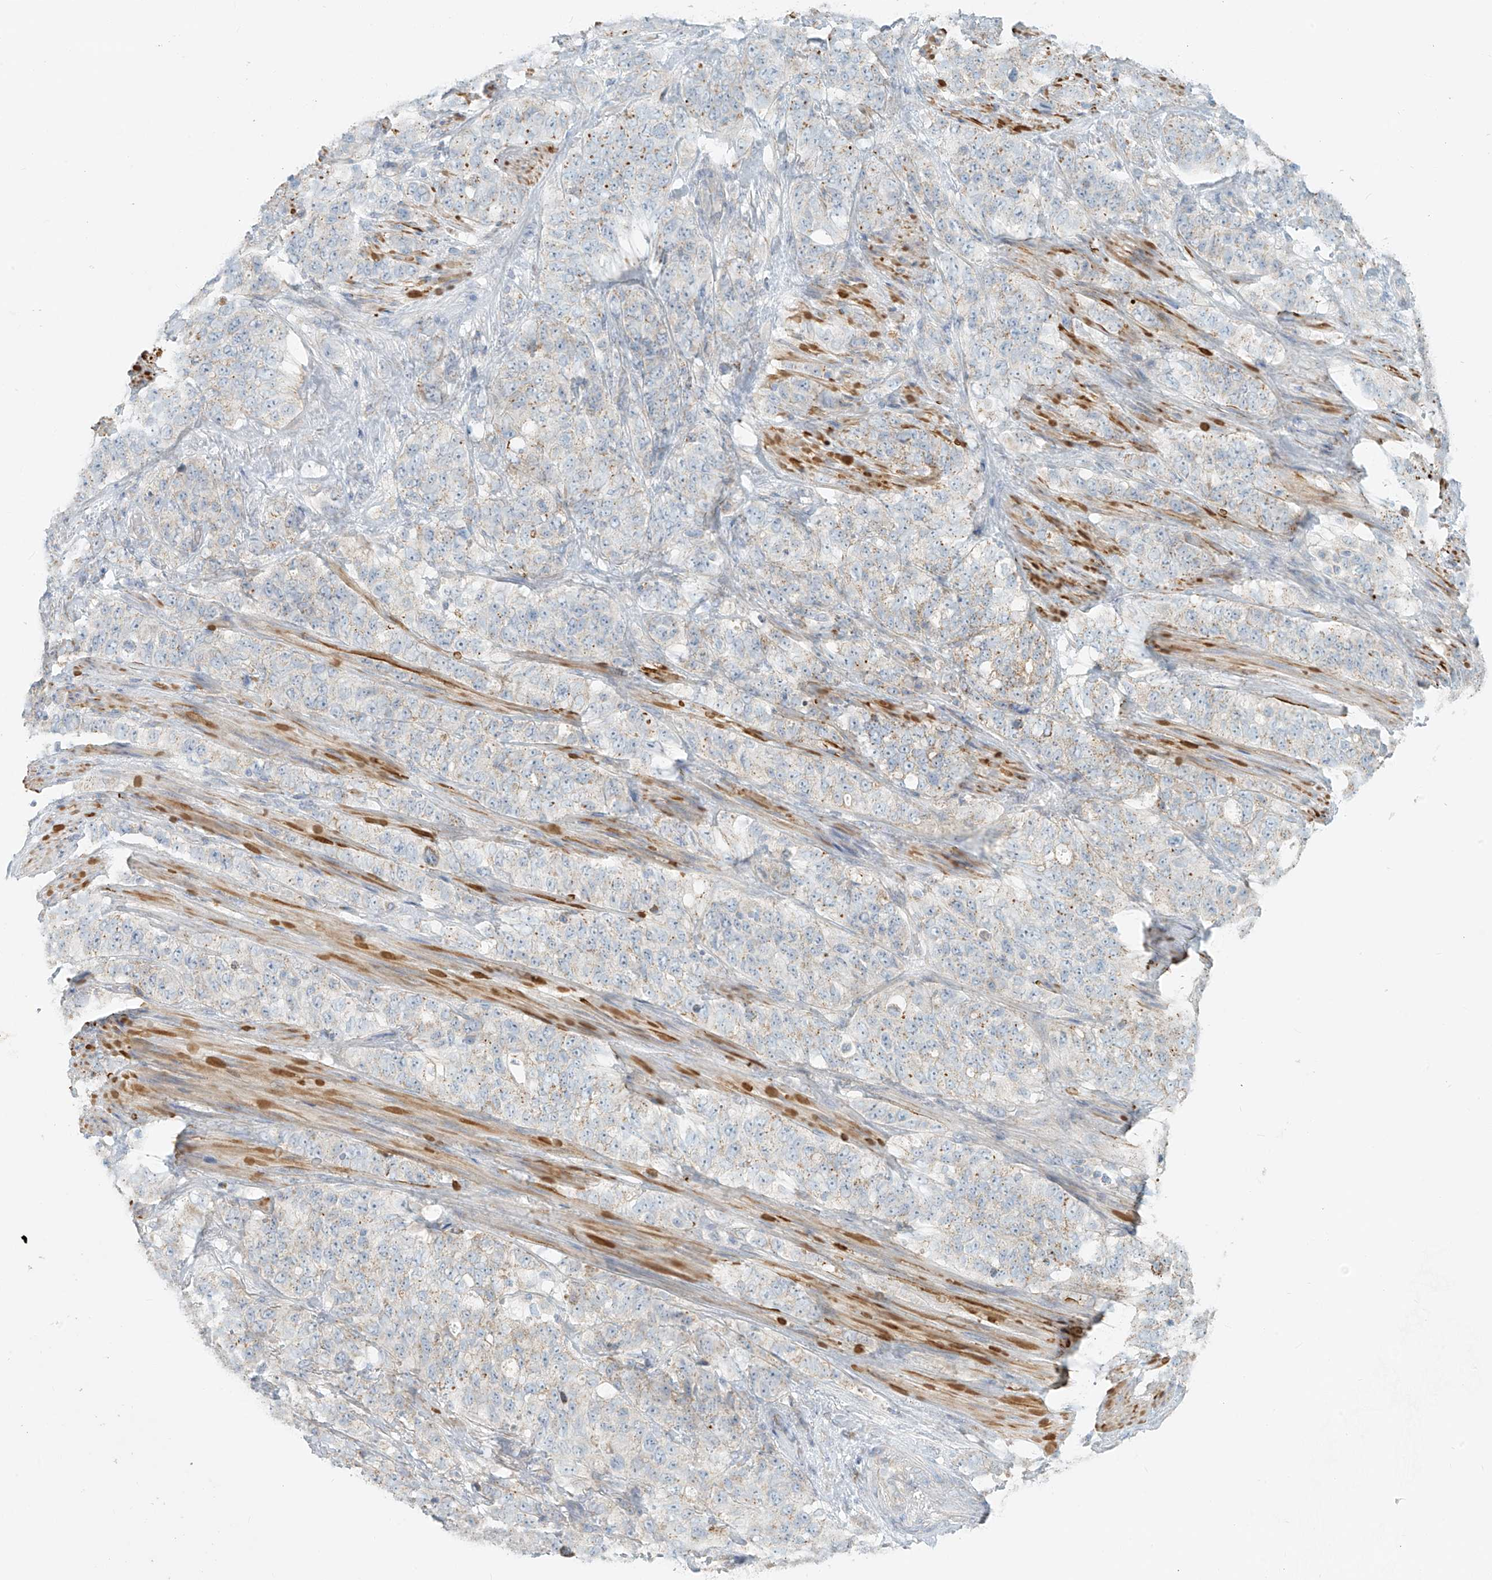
{"staining": {"intensity": "negative", "quantity": "none", "location": "none"}, "tissue": "stomach cancer", "cell_type": "Tumor cells", "image_type": "cancer", "snomed": [{"axis": "morphology", "description": "Adenocarcinoma, NOS"}, {"axis": "topography", "description": "Stomach"}], "caption": "The image displays no significant positivity in tumor cells of stomach adenocarcinoma.", "gene": "UST", "patient": {"sex": "male", "age": 48}}